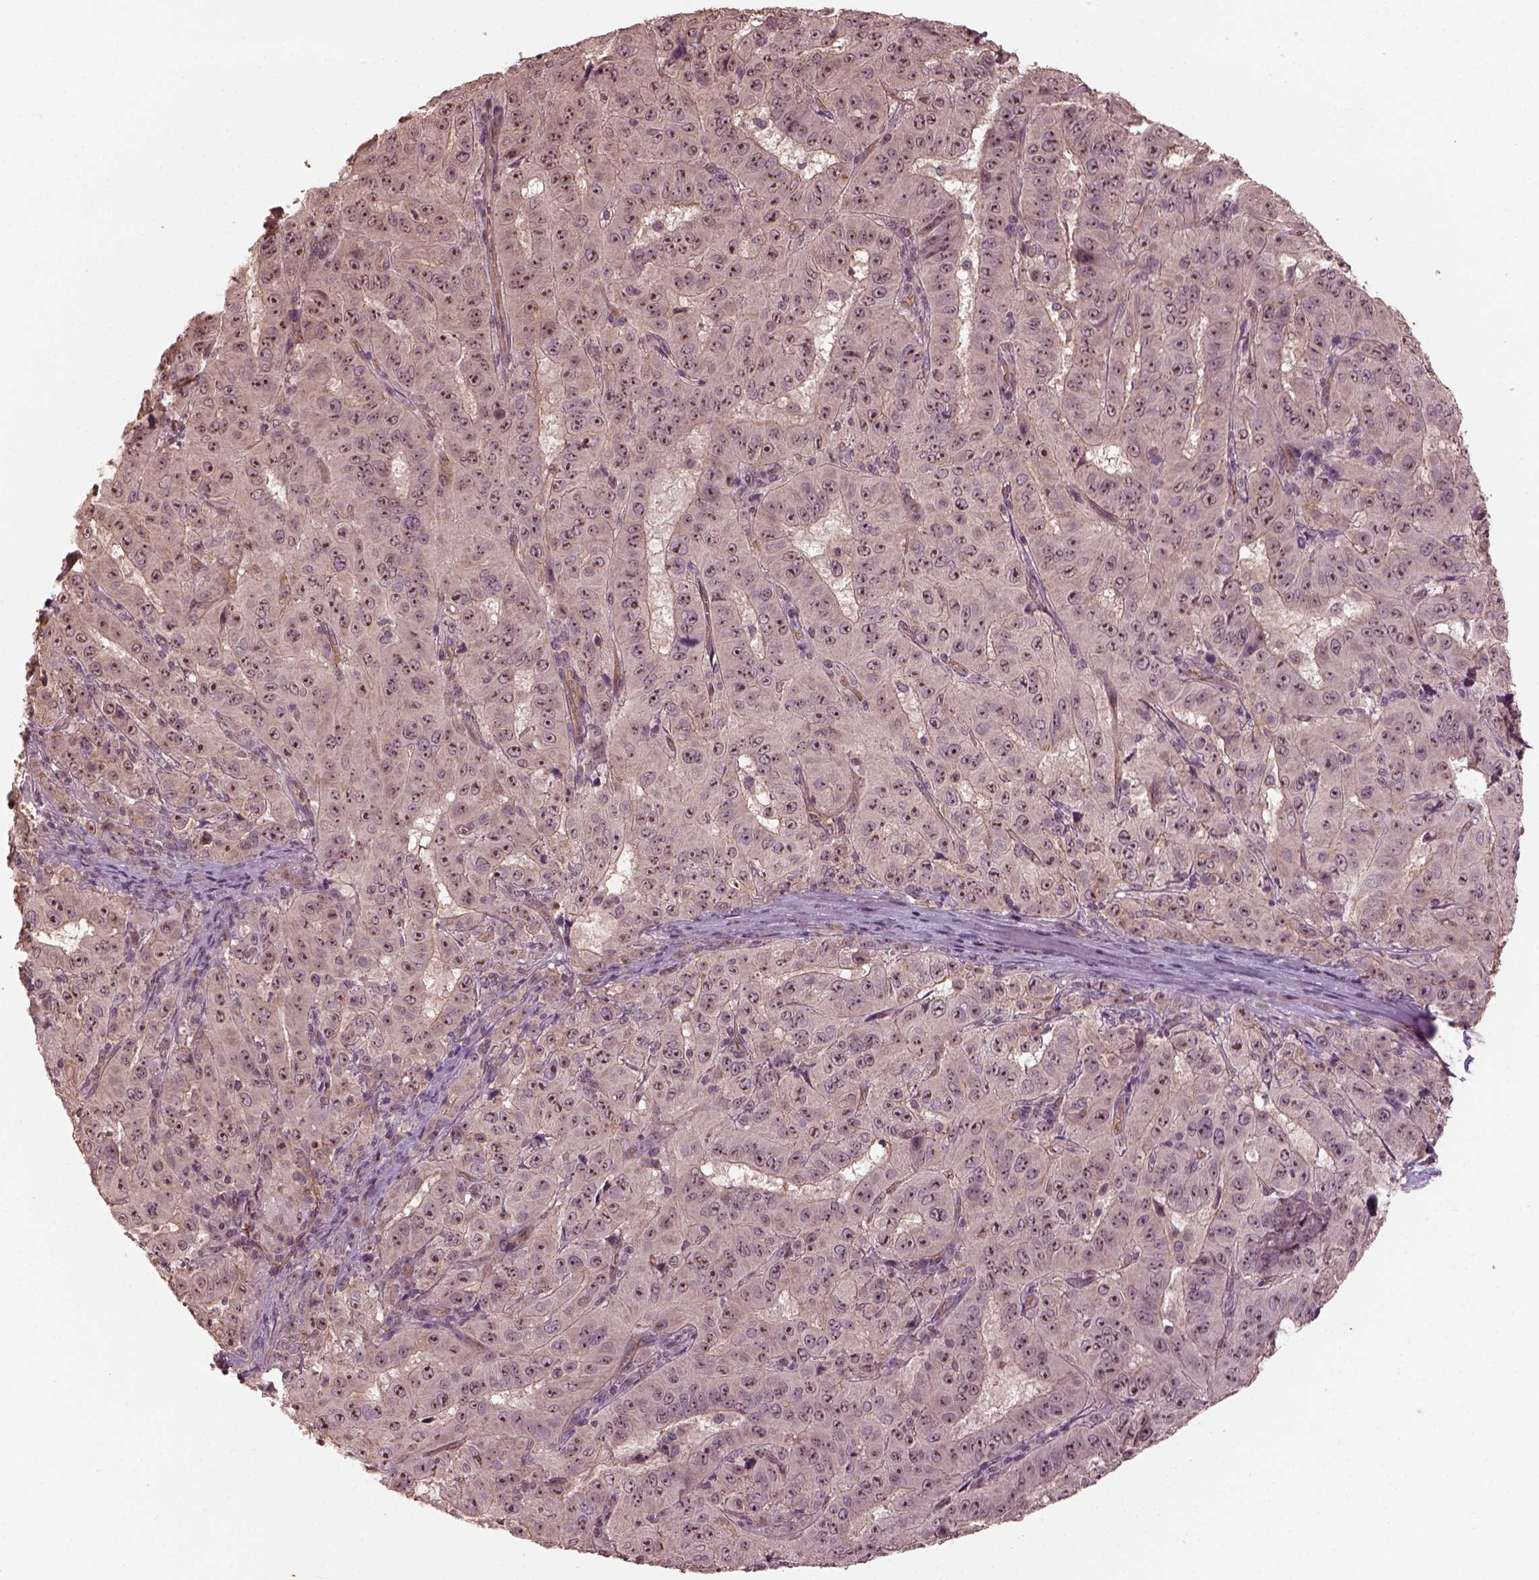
{"staining": {"intensity": "moderate", "quantity": ">75%", "location": "cytoplasmic/membranous,nuclear"}, "tissue": "pancreatic cancer", "cell_type": "Tumor cells", "image_type": "cancer", "snomed": [{"axis": "morphology", "description": "Adenocarcinoma, NOS"}, {"axis": "topography", "description": "Pancreas"}], "caption": "An image showing moderate cytoplasmic/membranous and nuclear expression in about >75% of tumor cells in pancreatic cancer (adenocarcinoma), as visualized by brown immunohistochemical staining.", "gene": "GNRH1", "patient": {"sex": "male", "age": 63}}